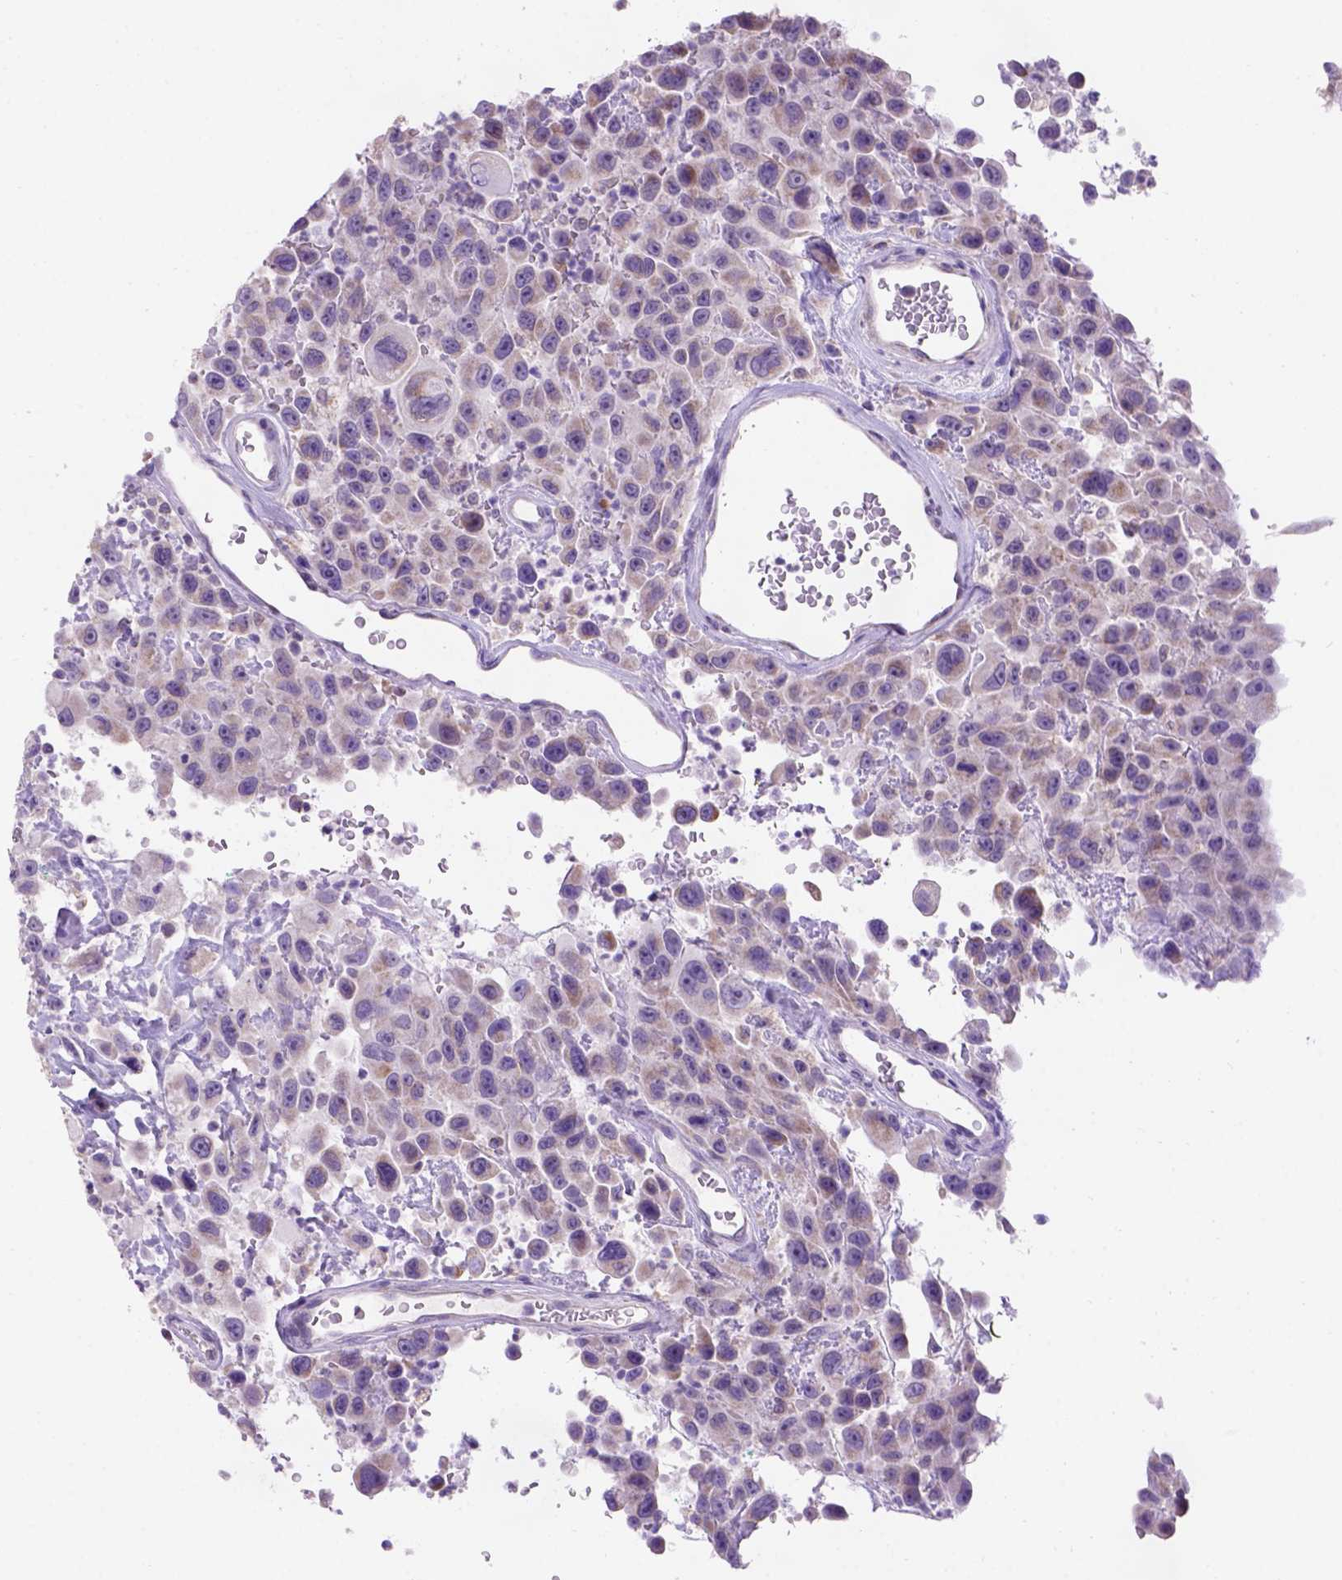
{"staining": {"intensity": "weak", "quantity": ">75%", "location": "cytoplasmic/membranous"}, "tissue": "urothelial cancer", "cell_type": "Tumor cells", "image_type": "cancer", "snomed": [{"axis": "morphology", "description": "Urothelial carcinoma, High grade"}, {"axis": "topography", "description": "Urinary bladder"}], "caption": "DAB (3,3'-diaminobenzidine) immunohistochemical staining of high-grade urothelial carcinoma shows weak cytoplasmic/membranous protein positivity in about >75% of tumor cells.", "gene": "L2HGDH", "patient": {"sex": "male", "age": 53}}